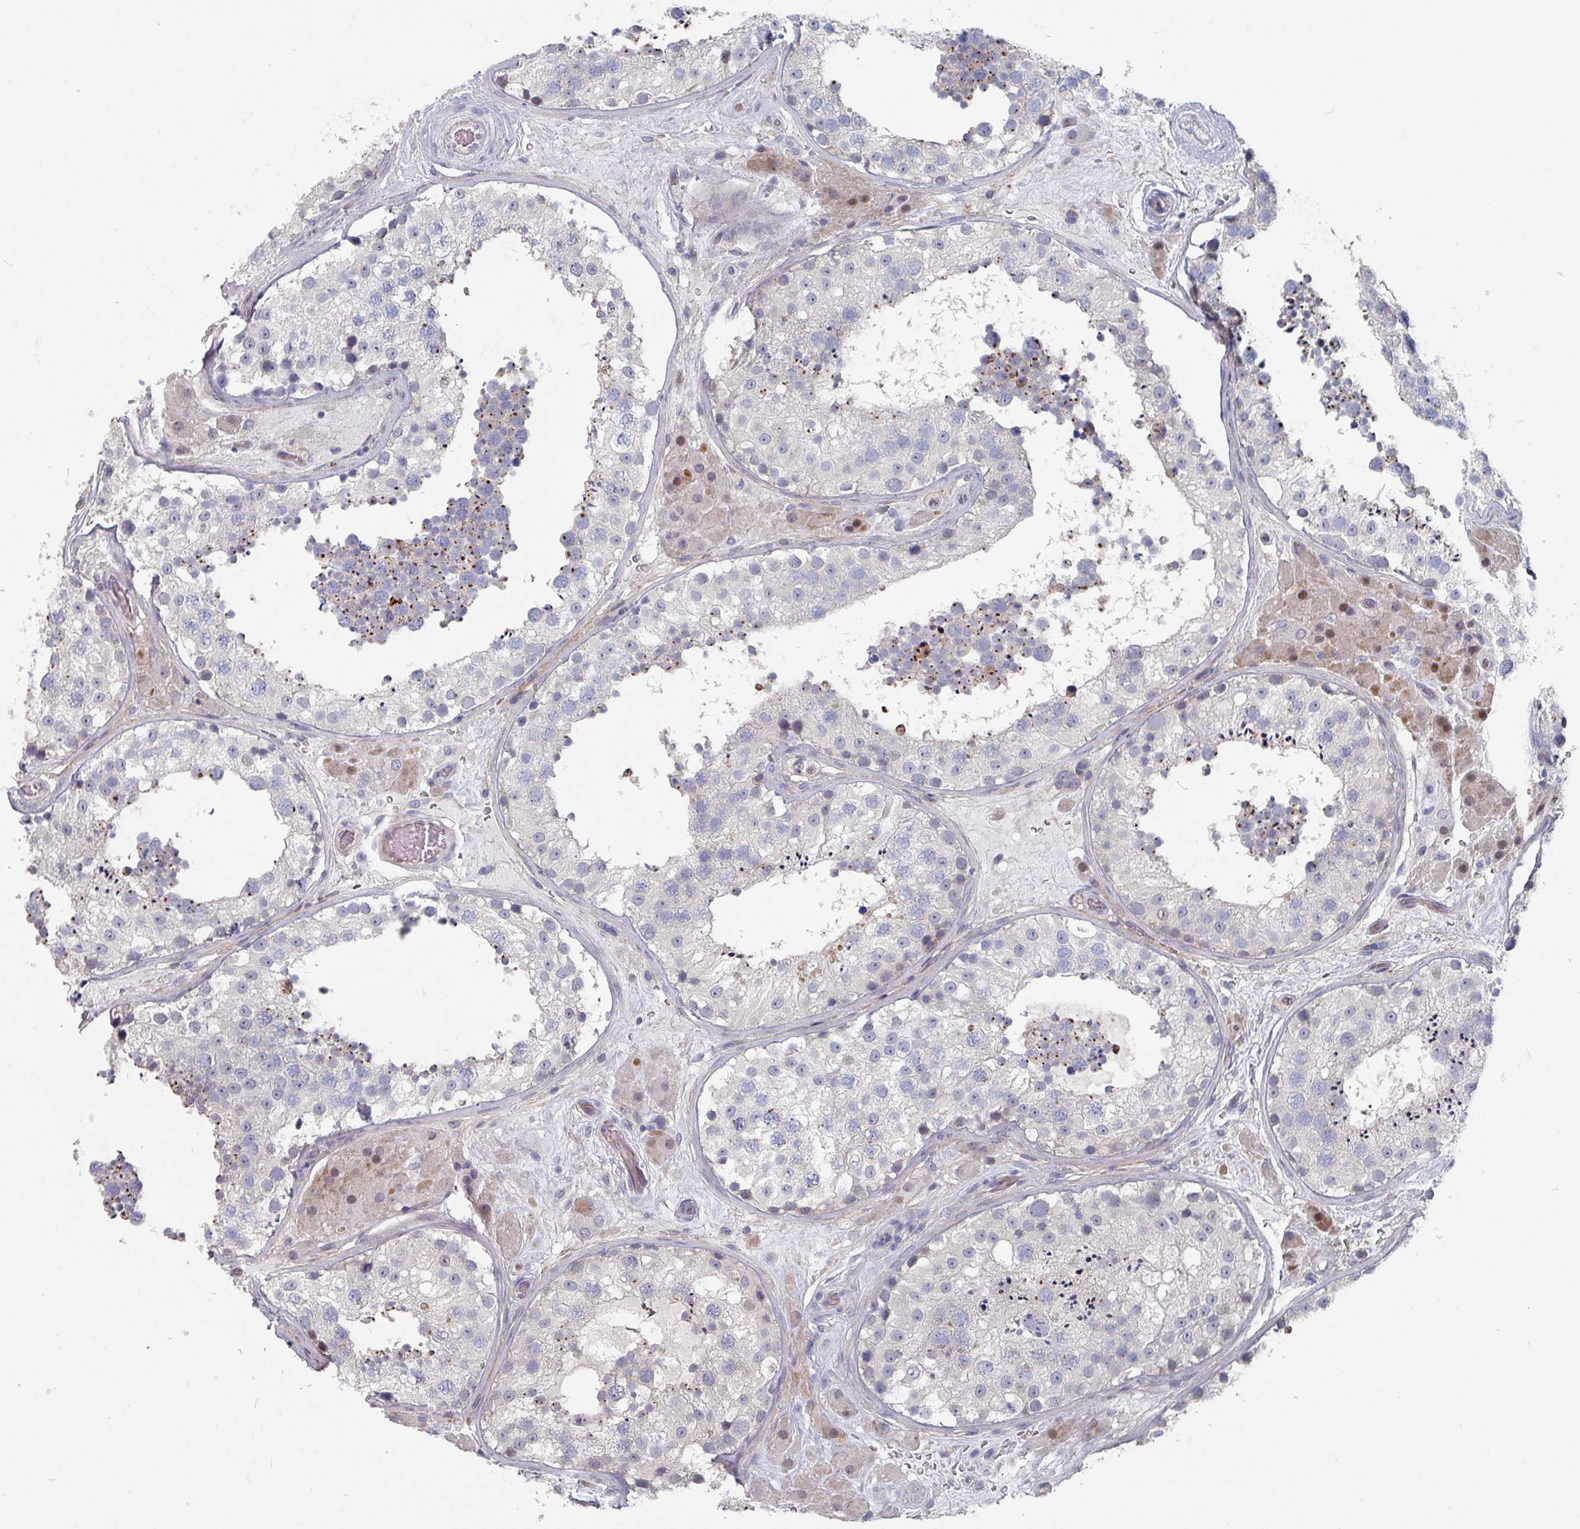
{"staining": {"intensity": "moderate", "quantity": "<25%", "location": "cytoplasmic/membranous"}, "tissue": "testis", "cell_type": "Cells in seminiferous ducts", "image_type": "normal", "snomed": [{"axis": "morphology", "description": "Normal tissue, NOS"}, {"axis": "topography", "description": "Testis"}], "caption": "Testis stained with DAB (3,3'-diaminobenzidine) immunohistochemistry (IHC) reveals low levels of moderate cytoplasmic/membranous positivity in approximately <25% of cells in seminiferous ducts.", "gene": "EFL1", "patient": {"sex": "male", "age": 26}}